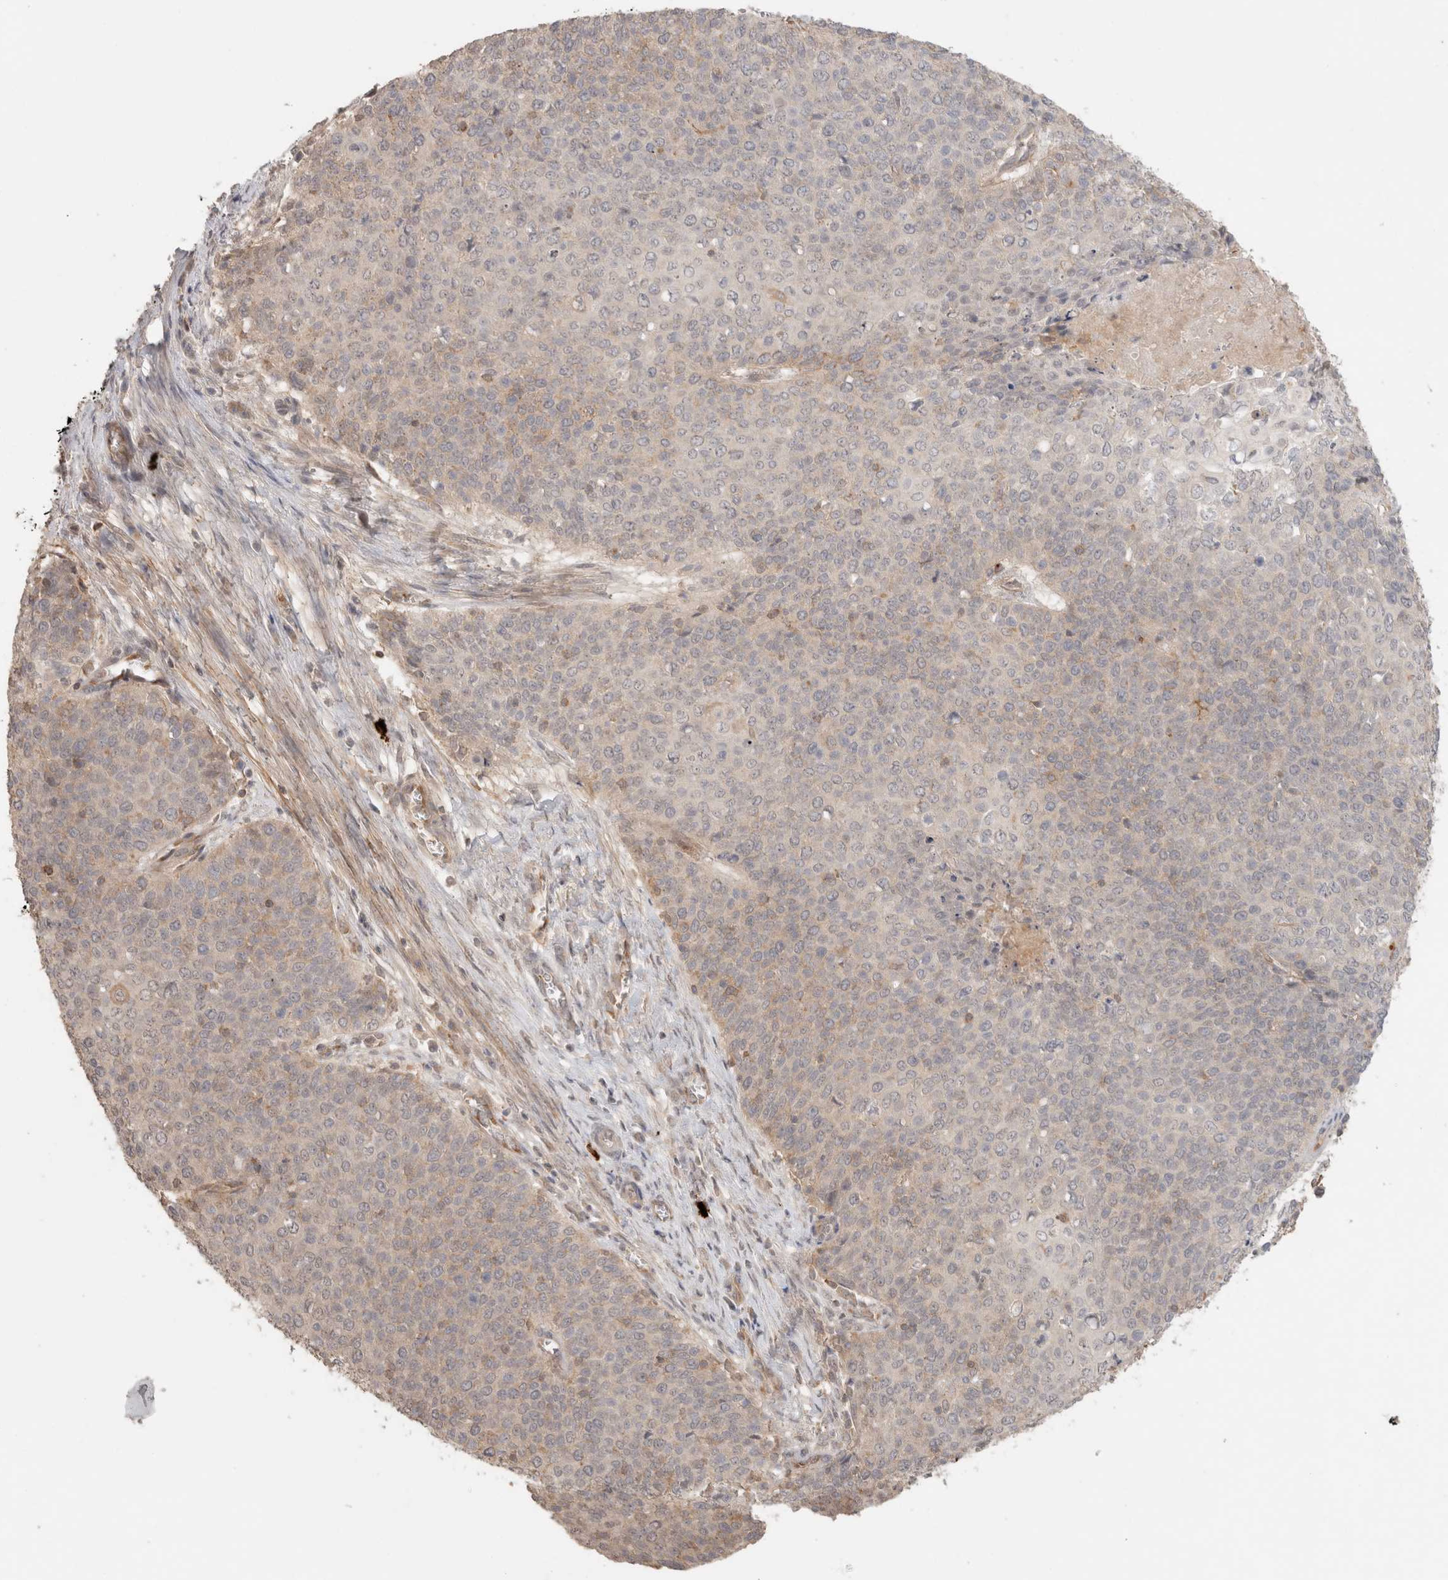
{"staining": {"intensity": "weak", "quantity": "<25%", "location": "cytoplasmic/membranous"}, "tissue": "cervical cancer", "cell_type": "Tumor cells", "image_type": "cancer", "snomed": [{"axis": "morphology", "description": "Squamous cell carcinoma, NOS"}, {"axis": "topography", "description": "Cervix"}], "caption": "Immunohistochemical staining of cervical cancer (squamous cell carcinoma) exhibits no significant expression in tumor cells.", "gene": "HSPG2", "patient": {"sex": "female", "age": 39}}